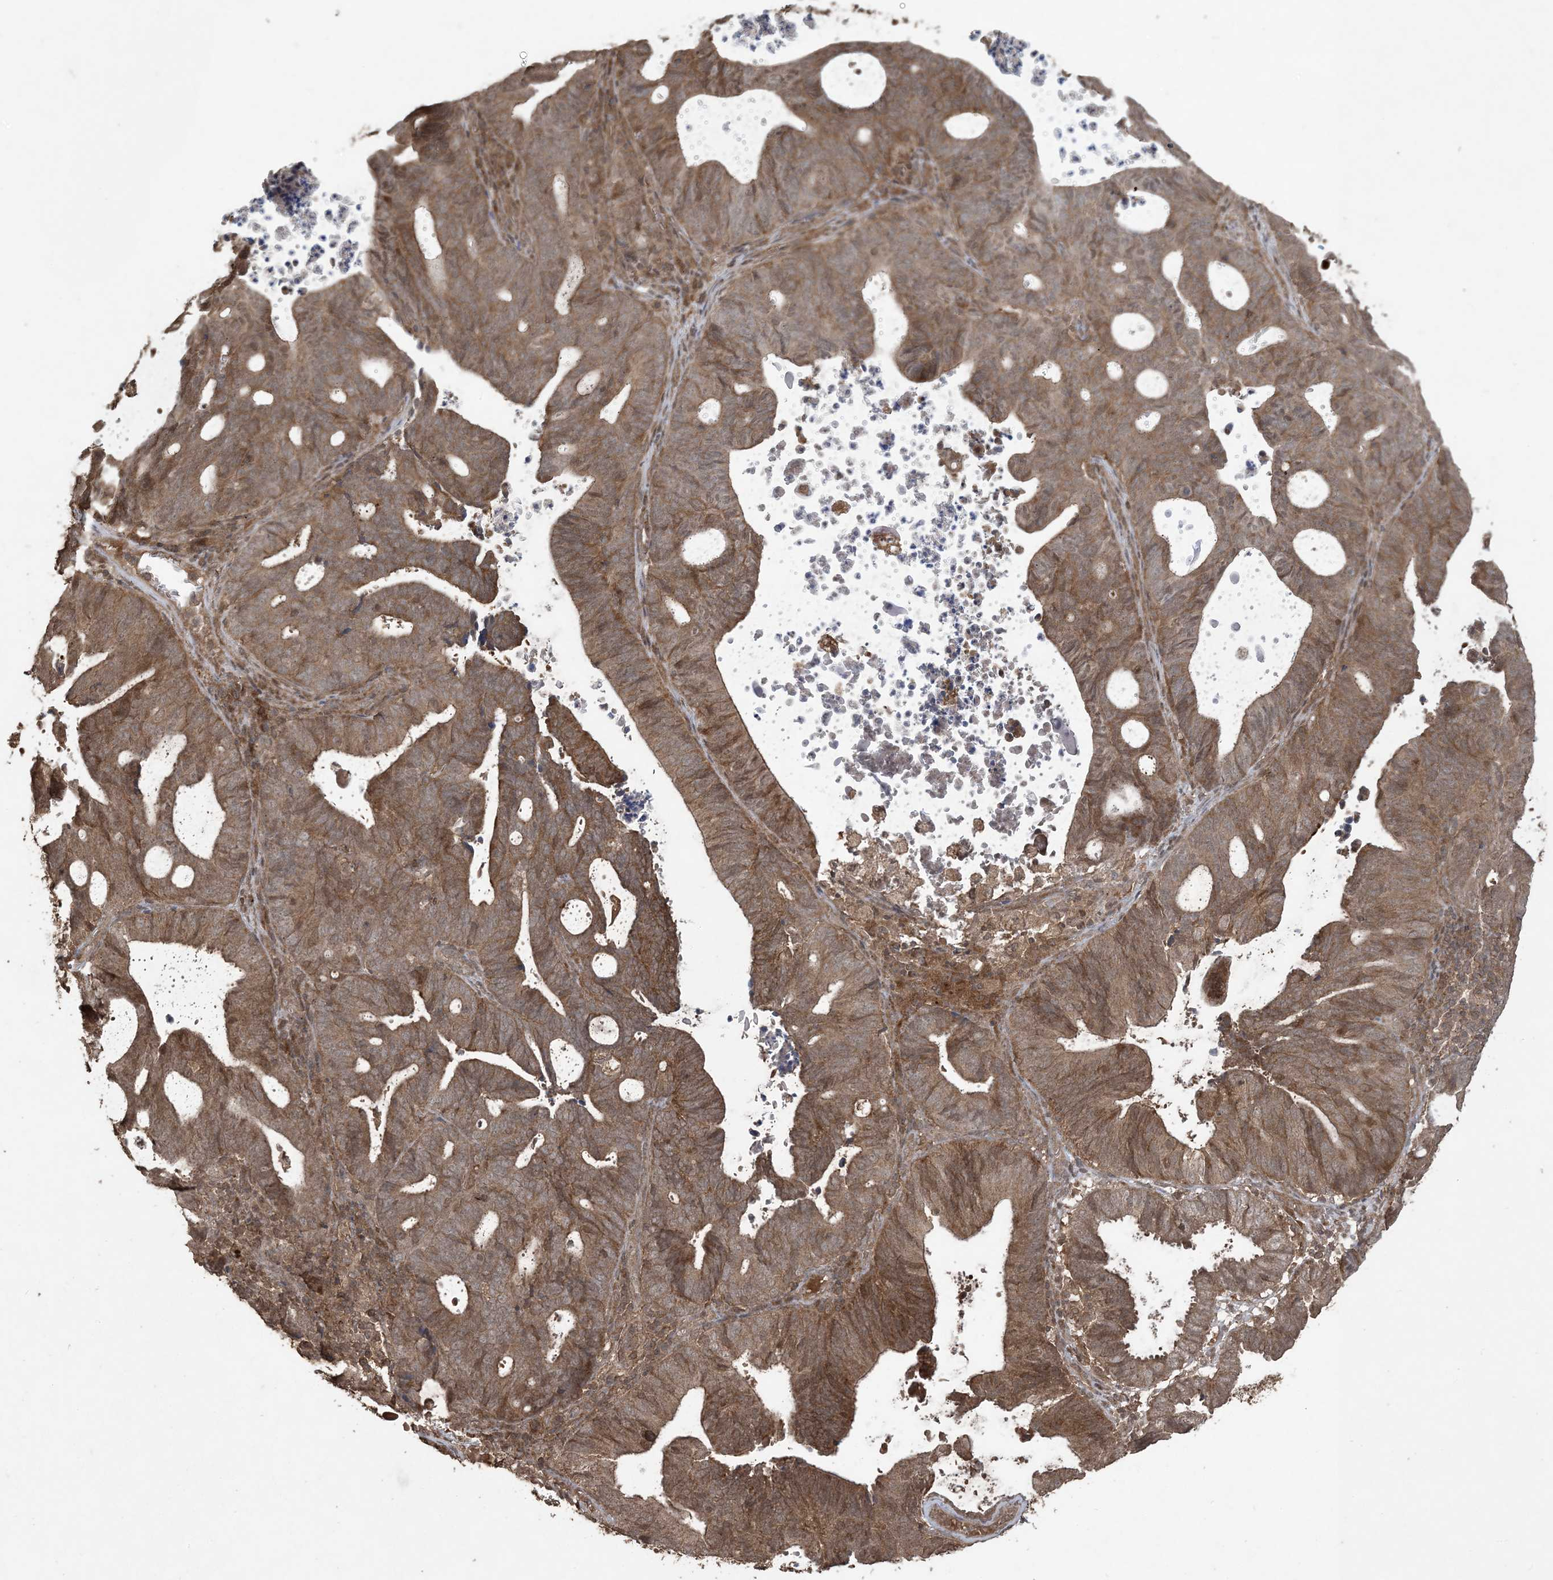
{"staining": {"intensity": "moderate", "quantity": ">75%", "location": "cytoplasmic/membranous"}, "tissue": "endometrial cancer", "cell_type": "Tumor cells", "image_type": "cancer", "snomed": [{"axis": "morphology", "description": "Adenocarcinoma, NOS"}, {"axis": "topography", "description": "Uterus"}], "caption": "Immunohistochemistry photomicrograph of endometrial adenocarcinoma stained for a protein (brown), which demonstrates medium levels of moderate cytoplasmic/membranous staining in about >75% of tumor cells.", "gene": "EFCAB8", "patient": {"sex": "female", "age": 83}}